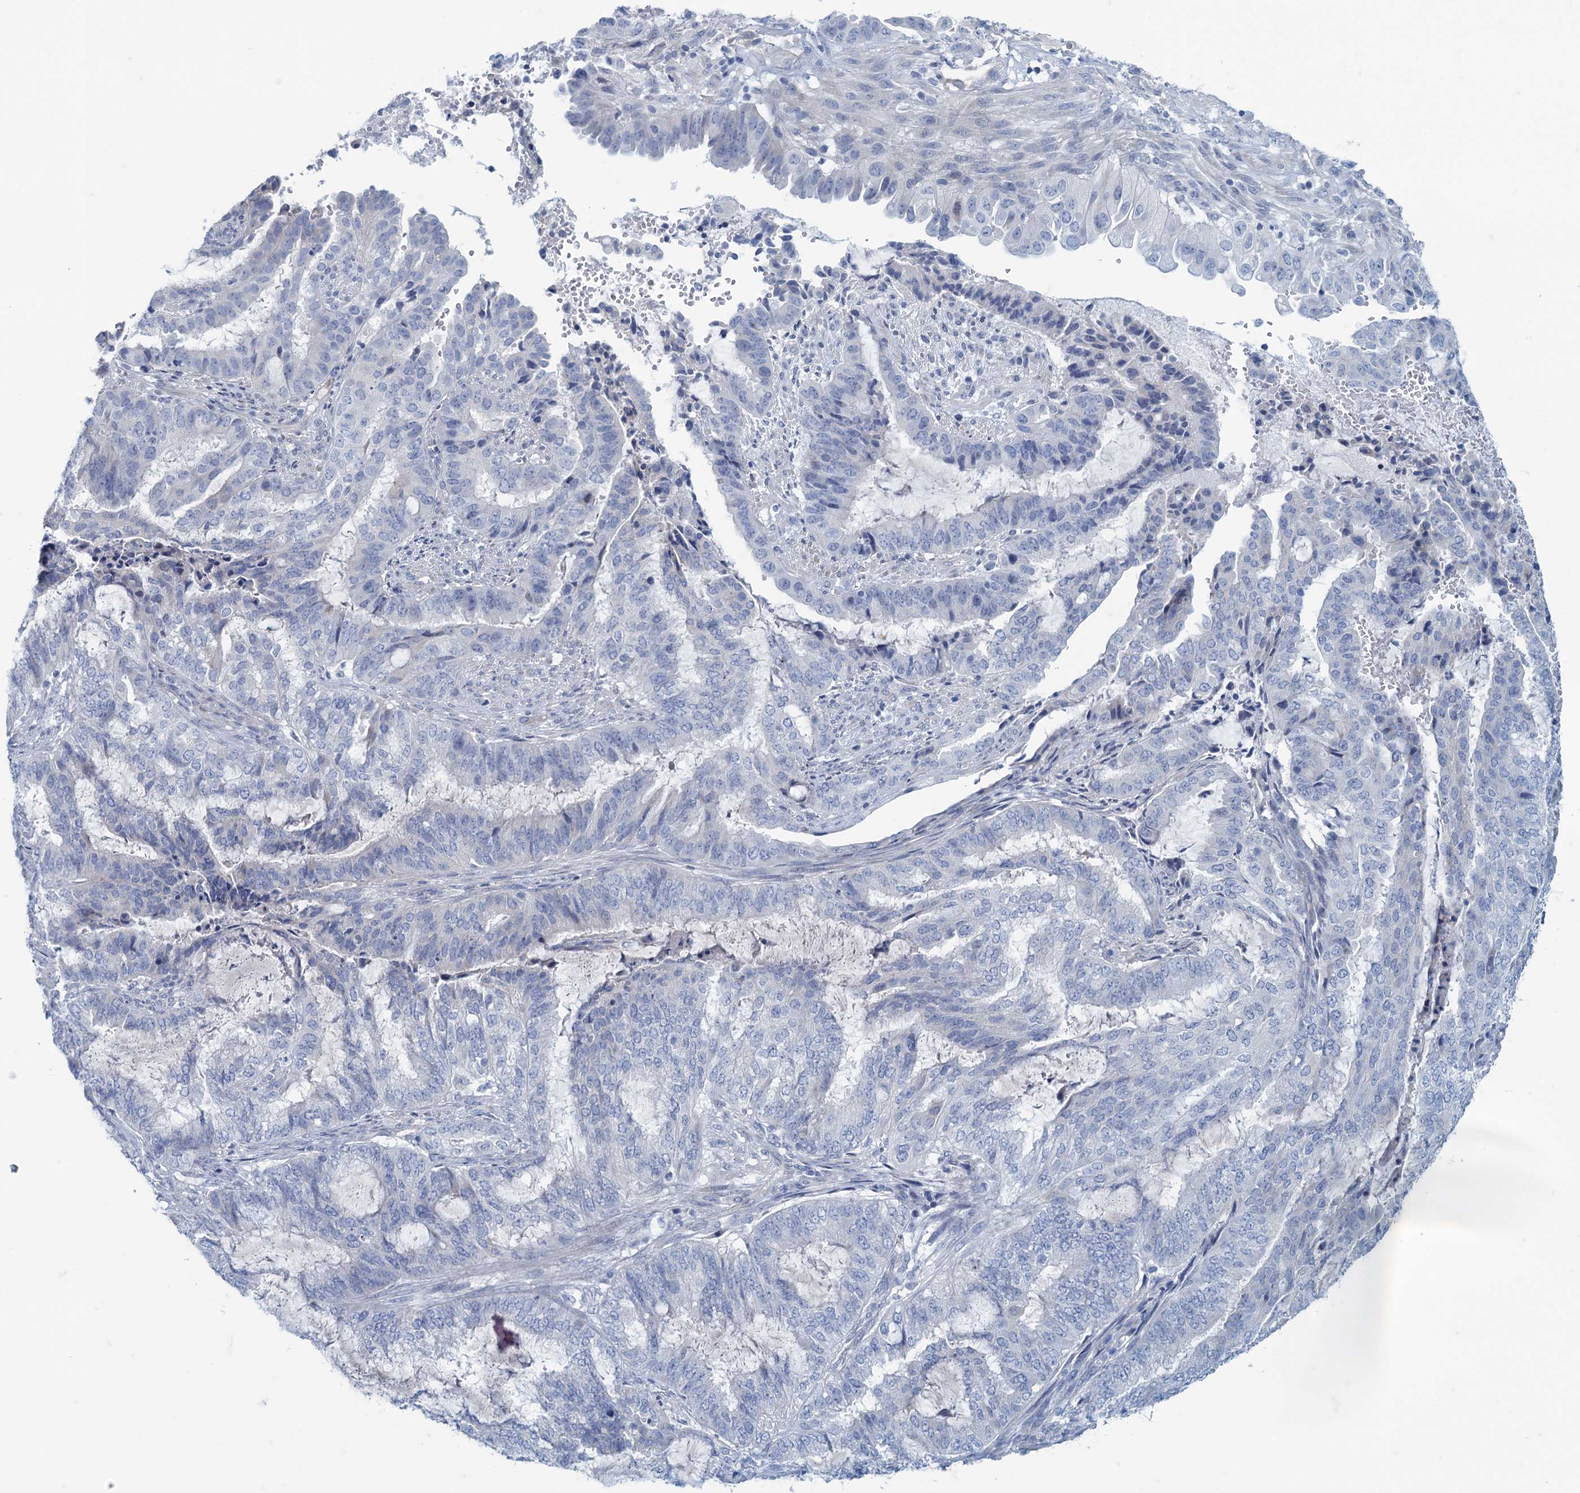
{"staining": {"intensity": "negative", "quantity": "none", "location": "none"}, "tissue": "endometrial cancer", "cell_type": "Tumor cells", "image_type": "cancer", "snomed": [{"axis": "morphology", "description": "Adenocarcinoma, NOS"}, {"axis": "topography", "description": "Endometrium"}], "caption": "The photomicrograph exhibits no staining of tumor cells in endometrial cancer (adenocarcinoma).", "gene": "MAP1LC3A", "patient": {"sex": "female", "age": 51}}